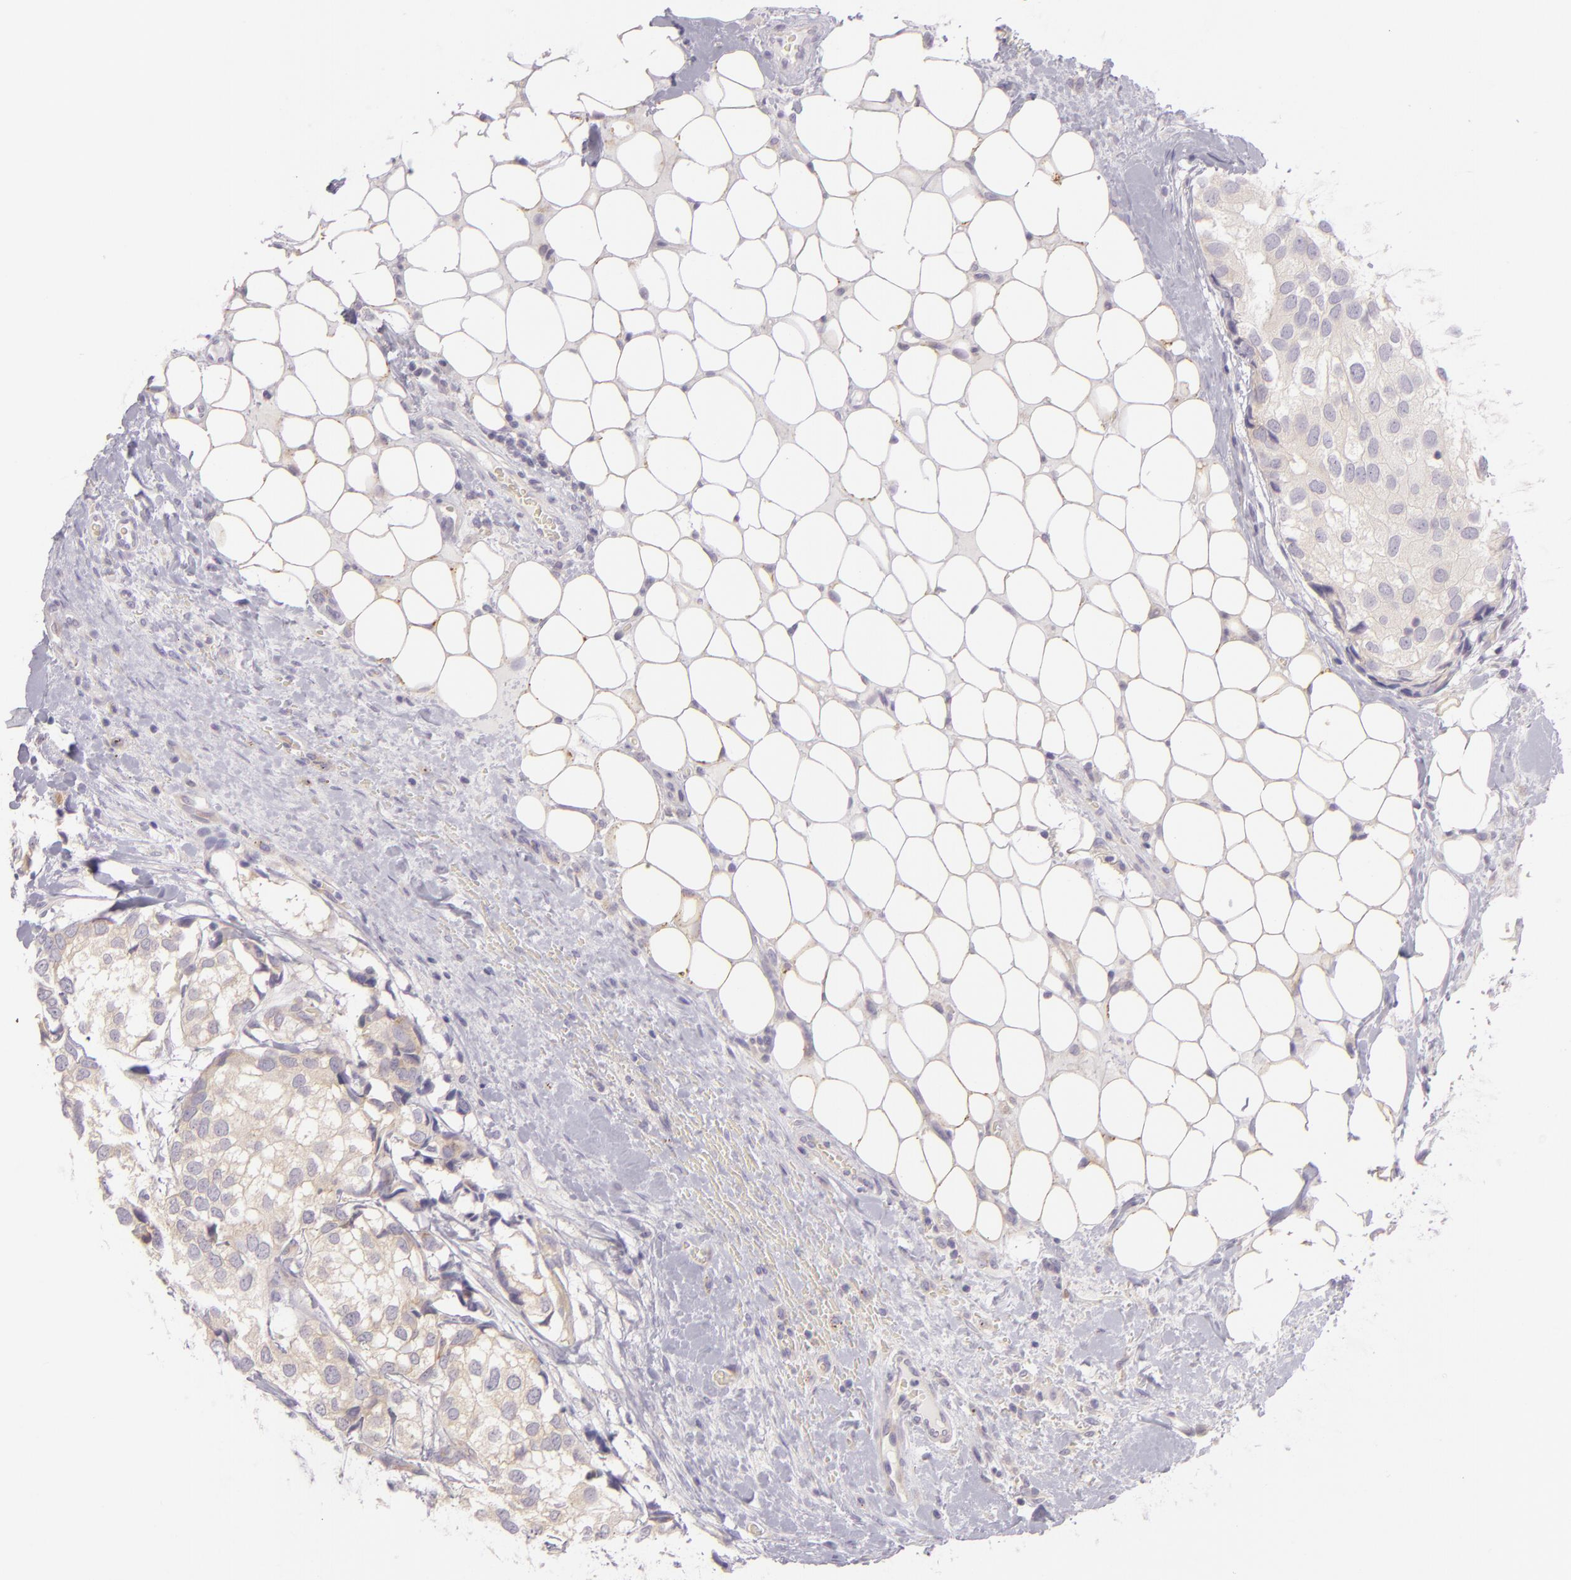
{"staining": {"intensity": "weak", "quantity": "25%-75%", "location": "cytoplasmic/membranous"}, "tissue": "breast cancer", "cell_type": "Tumor cells", "image_type": "cancer", "snomed": [{"axis": "morphology", "description": "Duct carcinoma"}, {"axis": "topography", "description": "Breast"}], "caption": "Breast cancer (intraductal carcinoma) stained with a brown dye reveals weak cytoplasmic/membranous positive expression in about 25%-75% of tumor cells.", "gene": "ZC3H7B", "patient": {"sex": "female", "age": 68}}